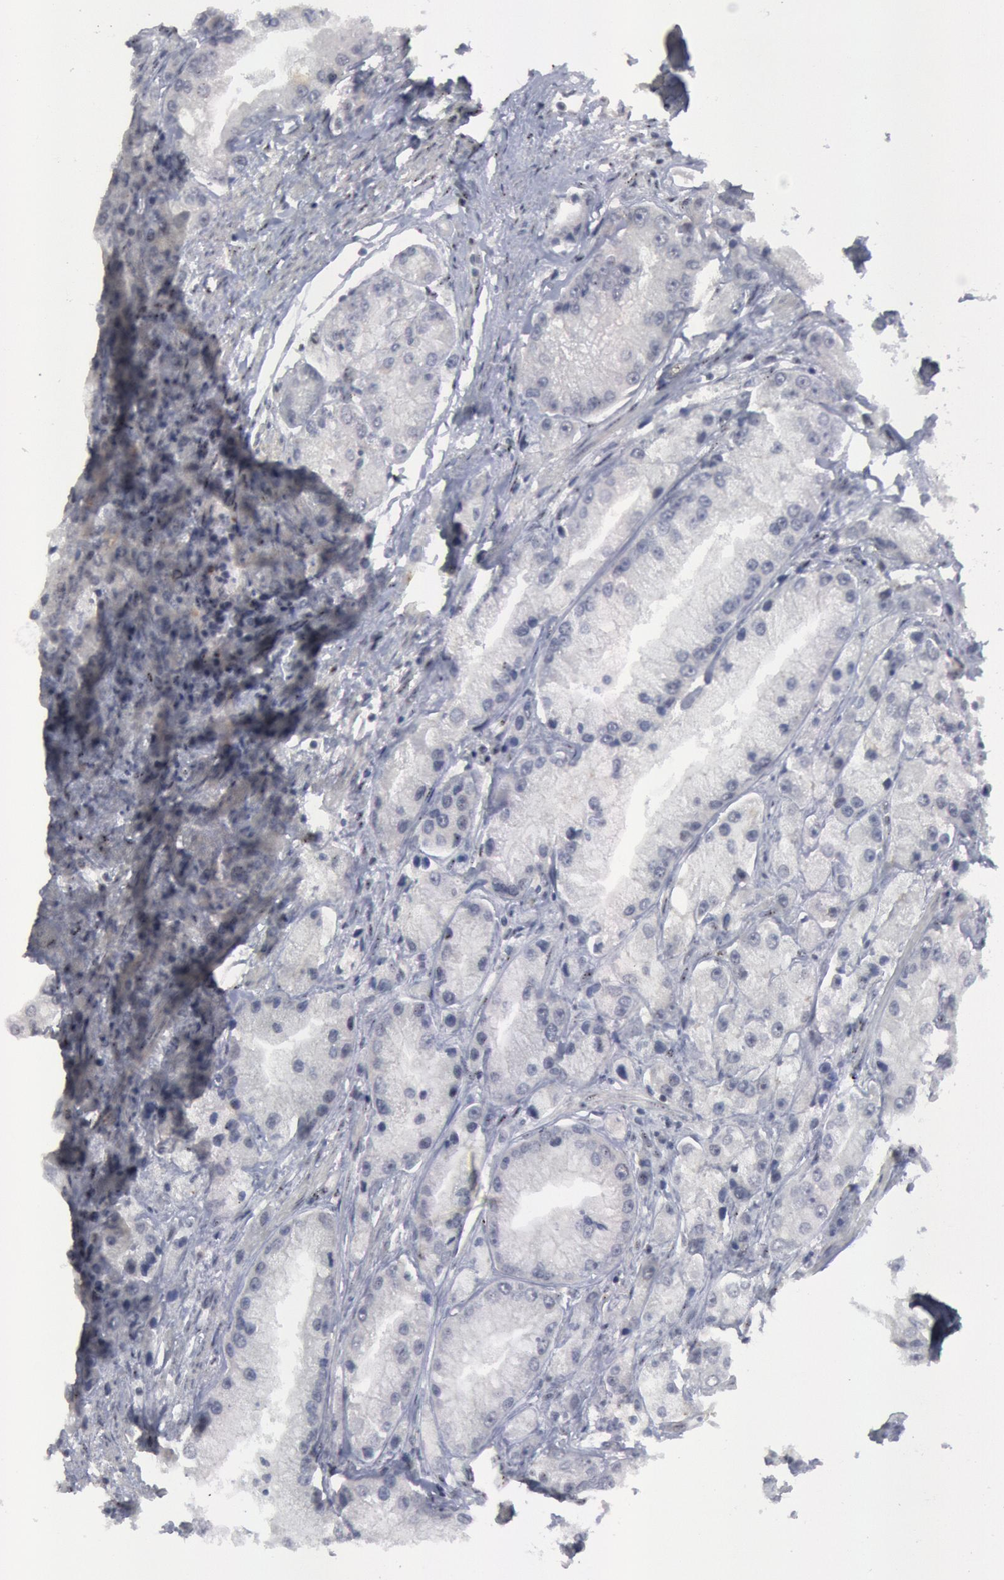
{"staining": {"intensity": "negative", "quantity": "none", "location": "none"}, "tissue": "prostate cancer", "cell_type": "Tumor cells", "image_type": "cancer", "snomed": [{"axis": "morphology", "description": "Adenocarcinoma, Medium grade"}, {"axis": "topography", "description": "Prostate"}], "caption": "Prostate cancer (adenocarcinoma (medium-grade)) stained for a protein using immunohistochemistry reveals no expression tumor cells.", "gene": "FOXO1", "patient": {"sex": "male", "age": 72}}